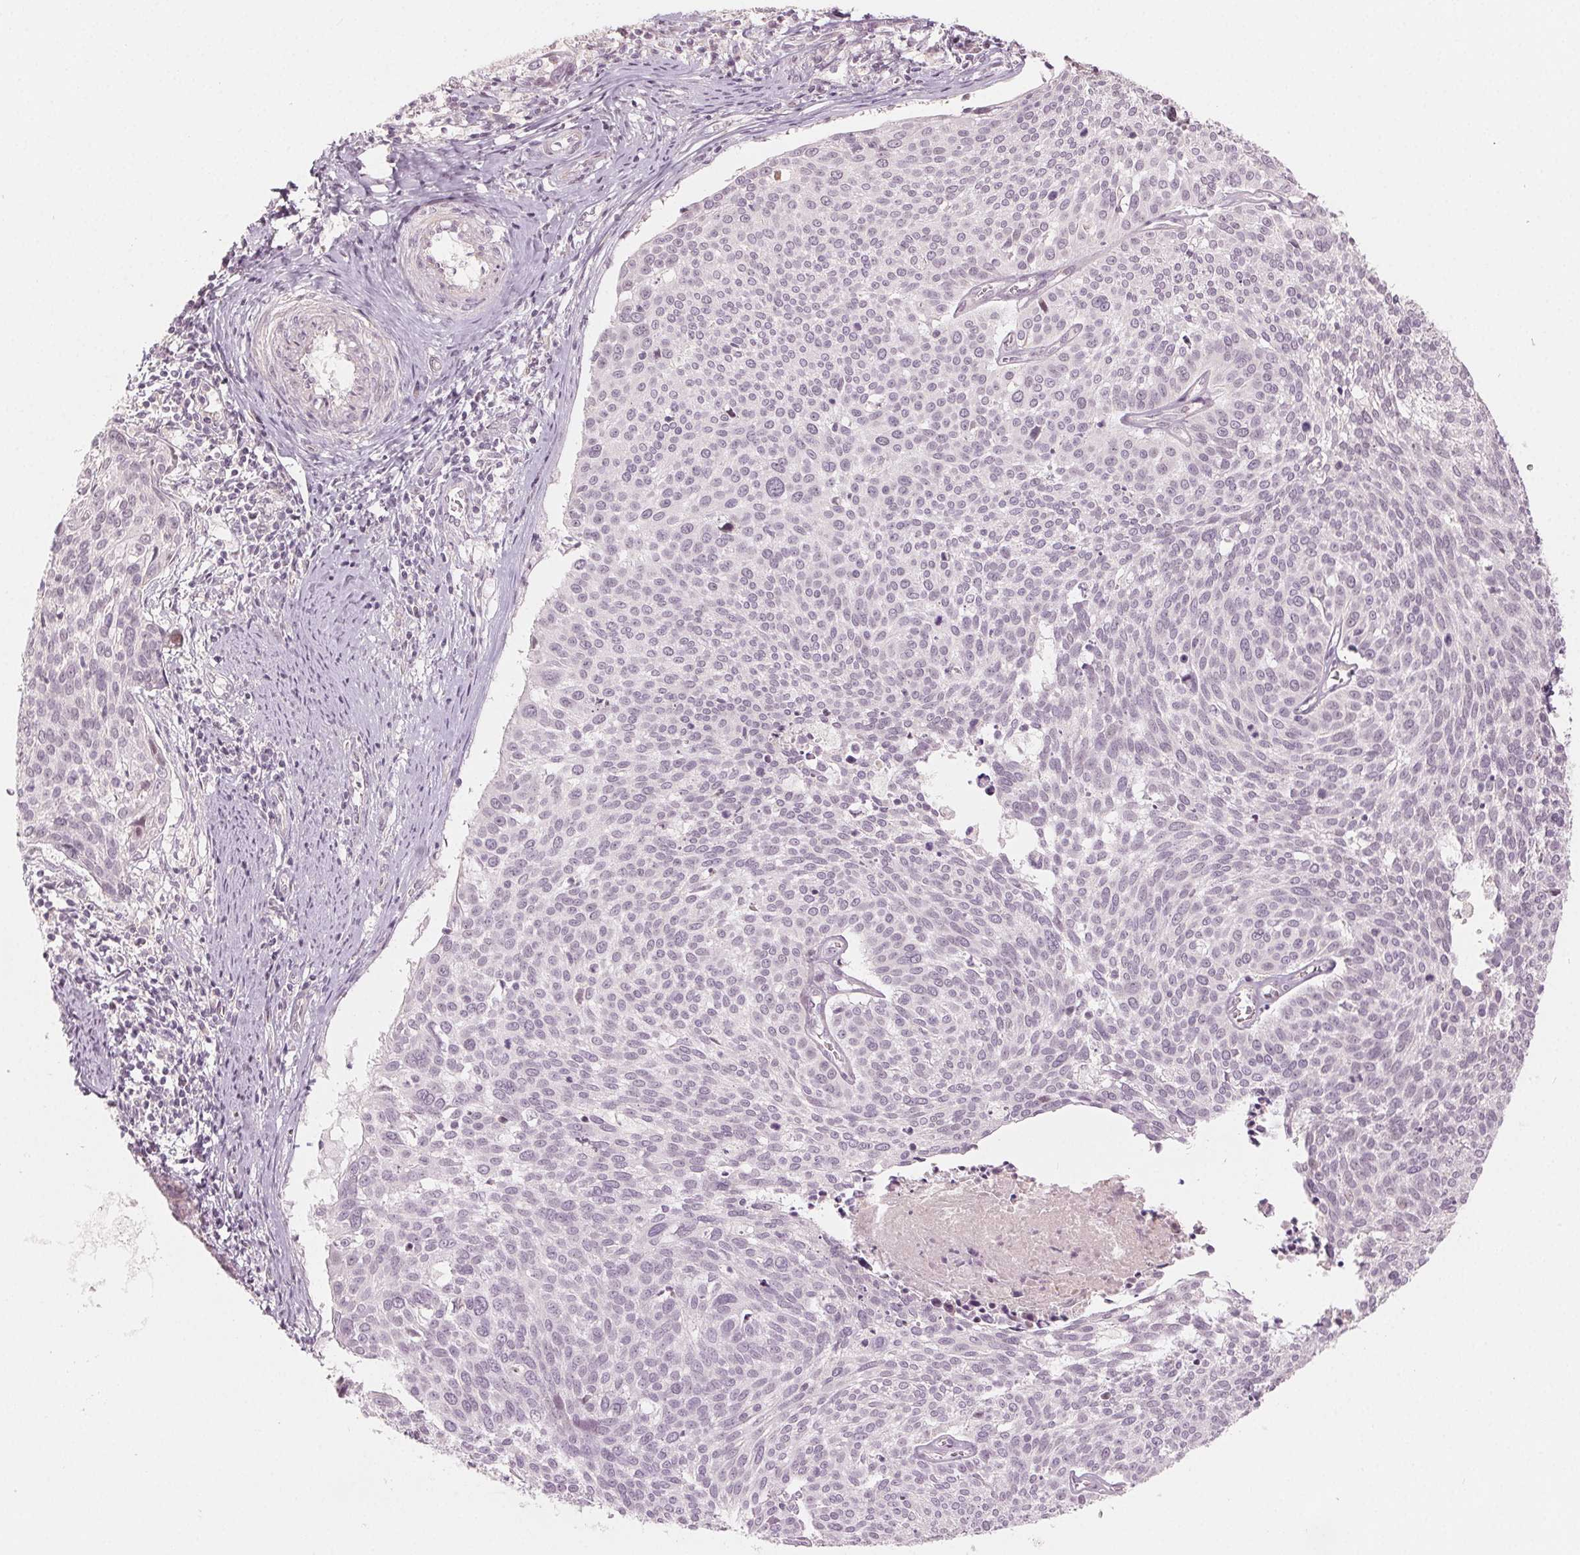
{"staining": {"intensity": "negative", "quantity": "none", "location": "none"}, "tissue": "cervical cancer", "cell_type": "Tumor cells", "image_type": "cancer", "snomed": [{"axis": "morphology", "description": "Squamous cell carcinoma, NOS"}, {"axis": "topography", "description": "Cervix"}], "caption": "Cervical cancer was stained to show a protein in brown. There is no significant expression in tumor cells.", "gene": "ZBBX", "patient": {"sex": "female", "age": 39}}